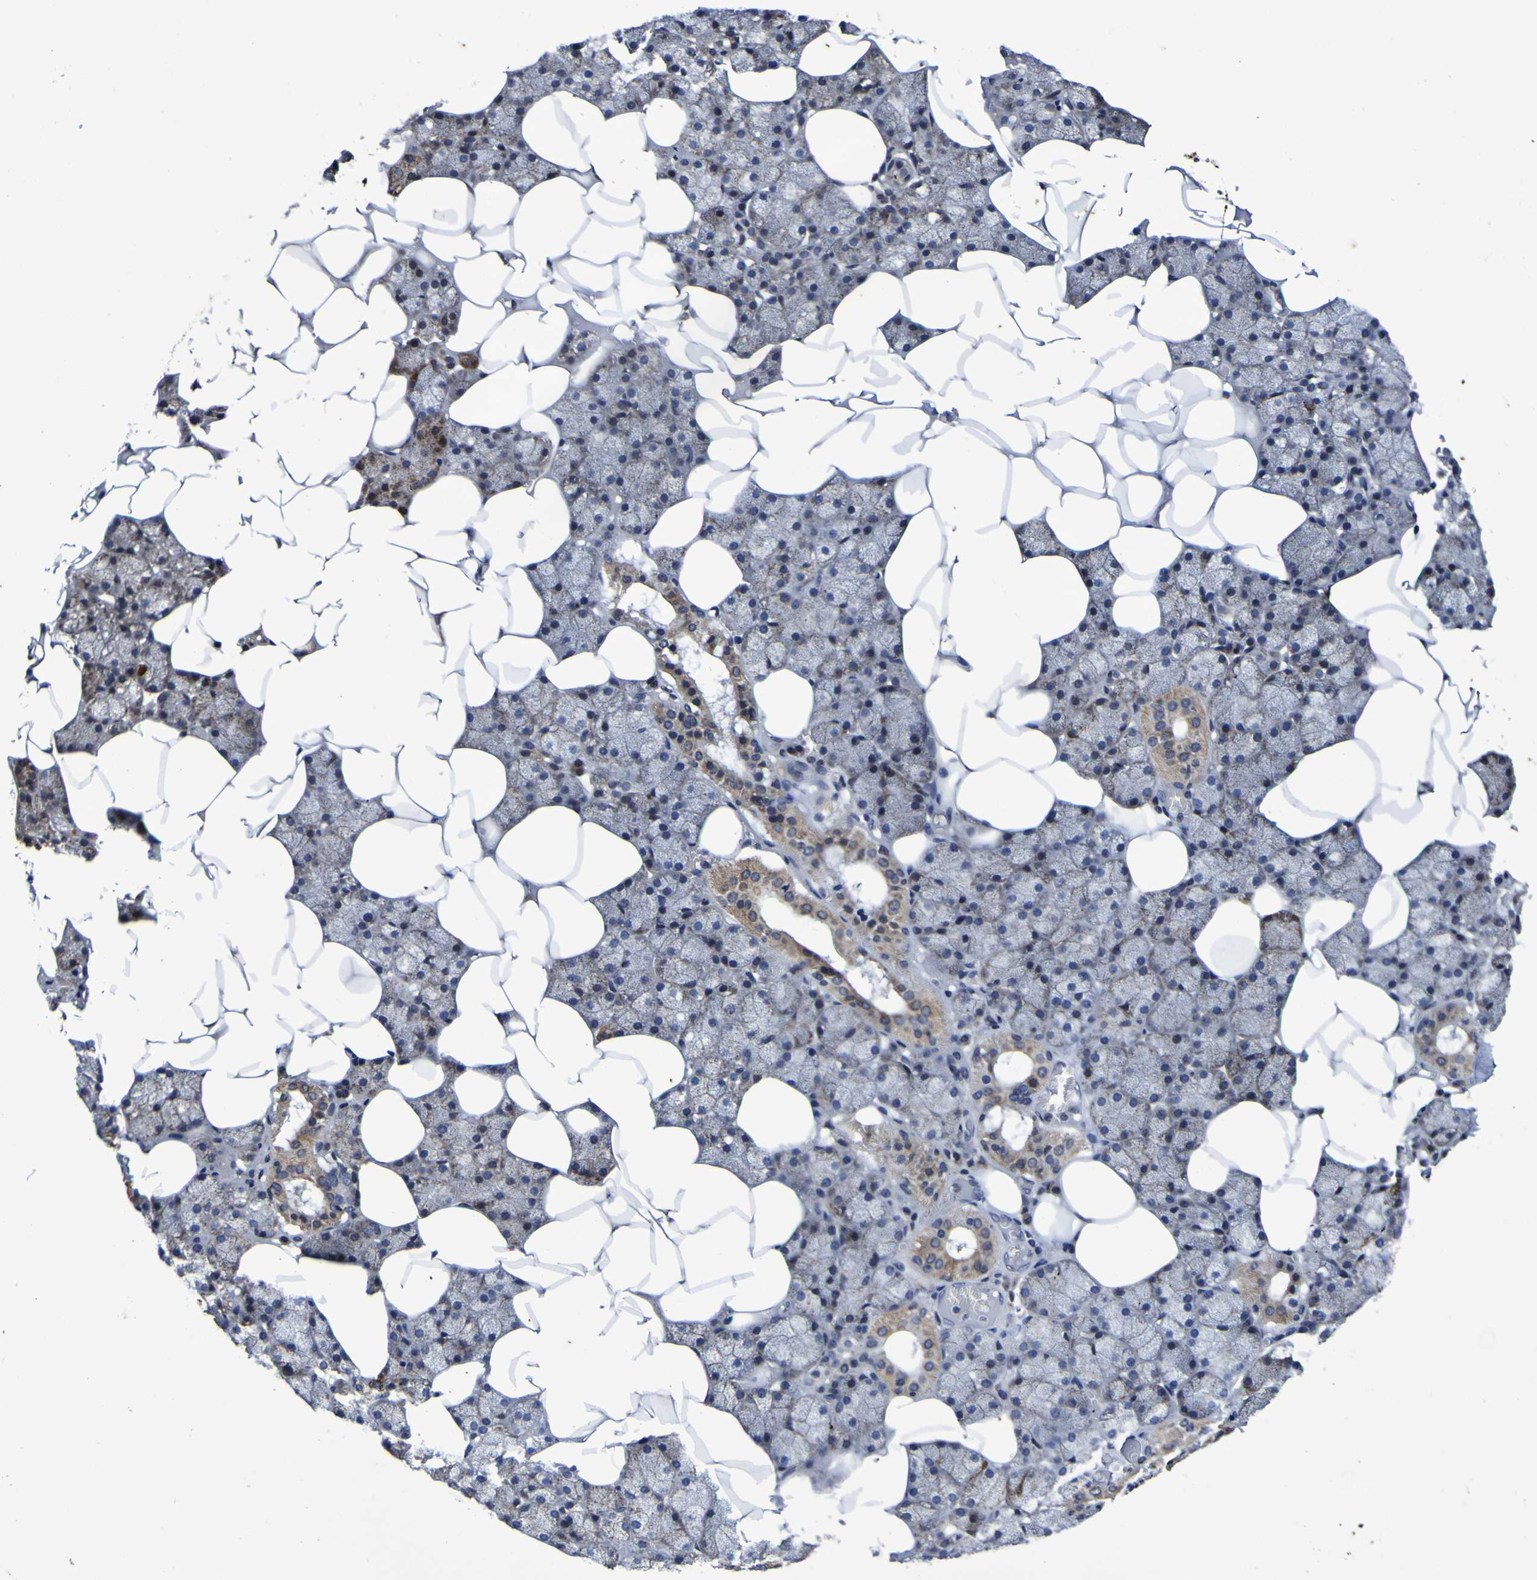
{"staining": {"intensity": "moderate", "quantity": "25%-75%", "location": "cytoplasmic/membranous"}, "tissue": "salivary gland", "cell_type": "Glandular cells", "image_type": "normal", "snomed": [{"axis": "morphology", "description": "Normal tissue, NOS"}, {"axis": "topography", "description": "Salivary gland"}], "caption": "Immunohistochemical staining of normal salivary gland shows medium levels of moderate cytoplasmic/membranous staining in about 25%-75% of glandular cells. (IHC, brightfield microscopy, high magnification).", "gene": "P3H1", "patient": {"sex": "male", "age": 62}}